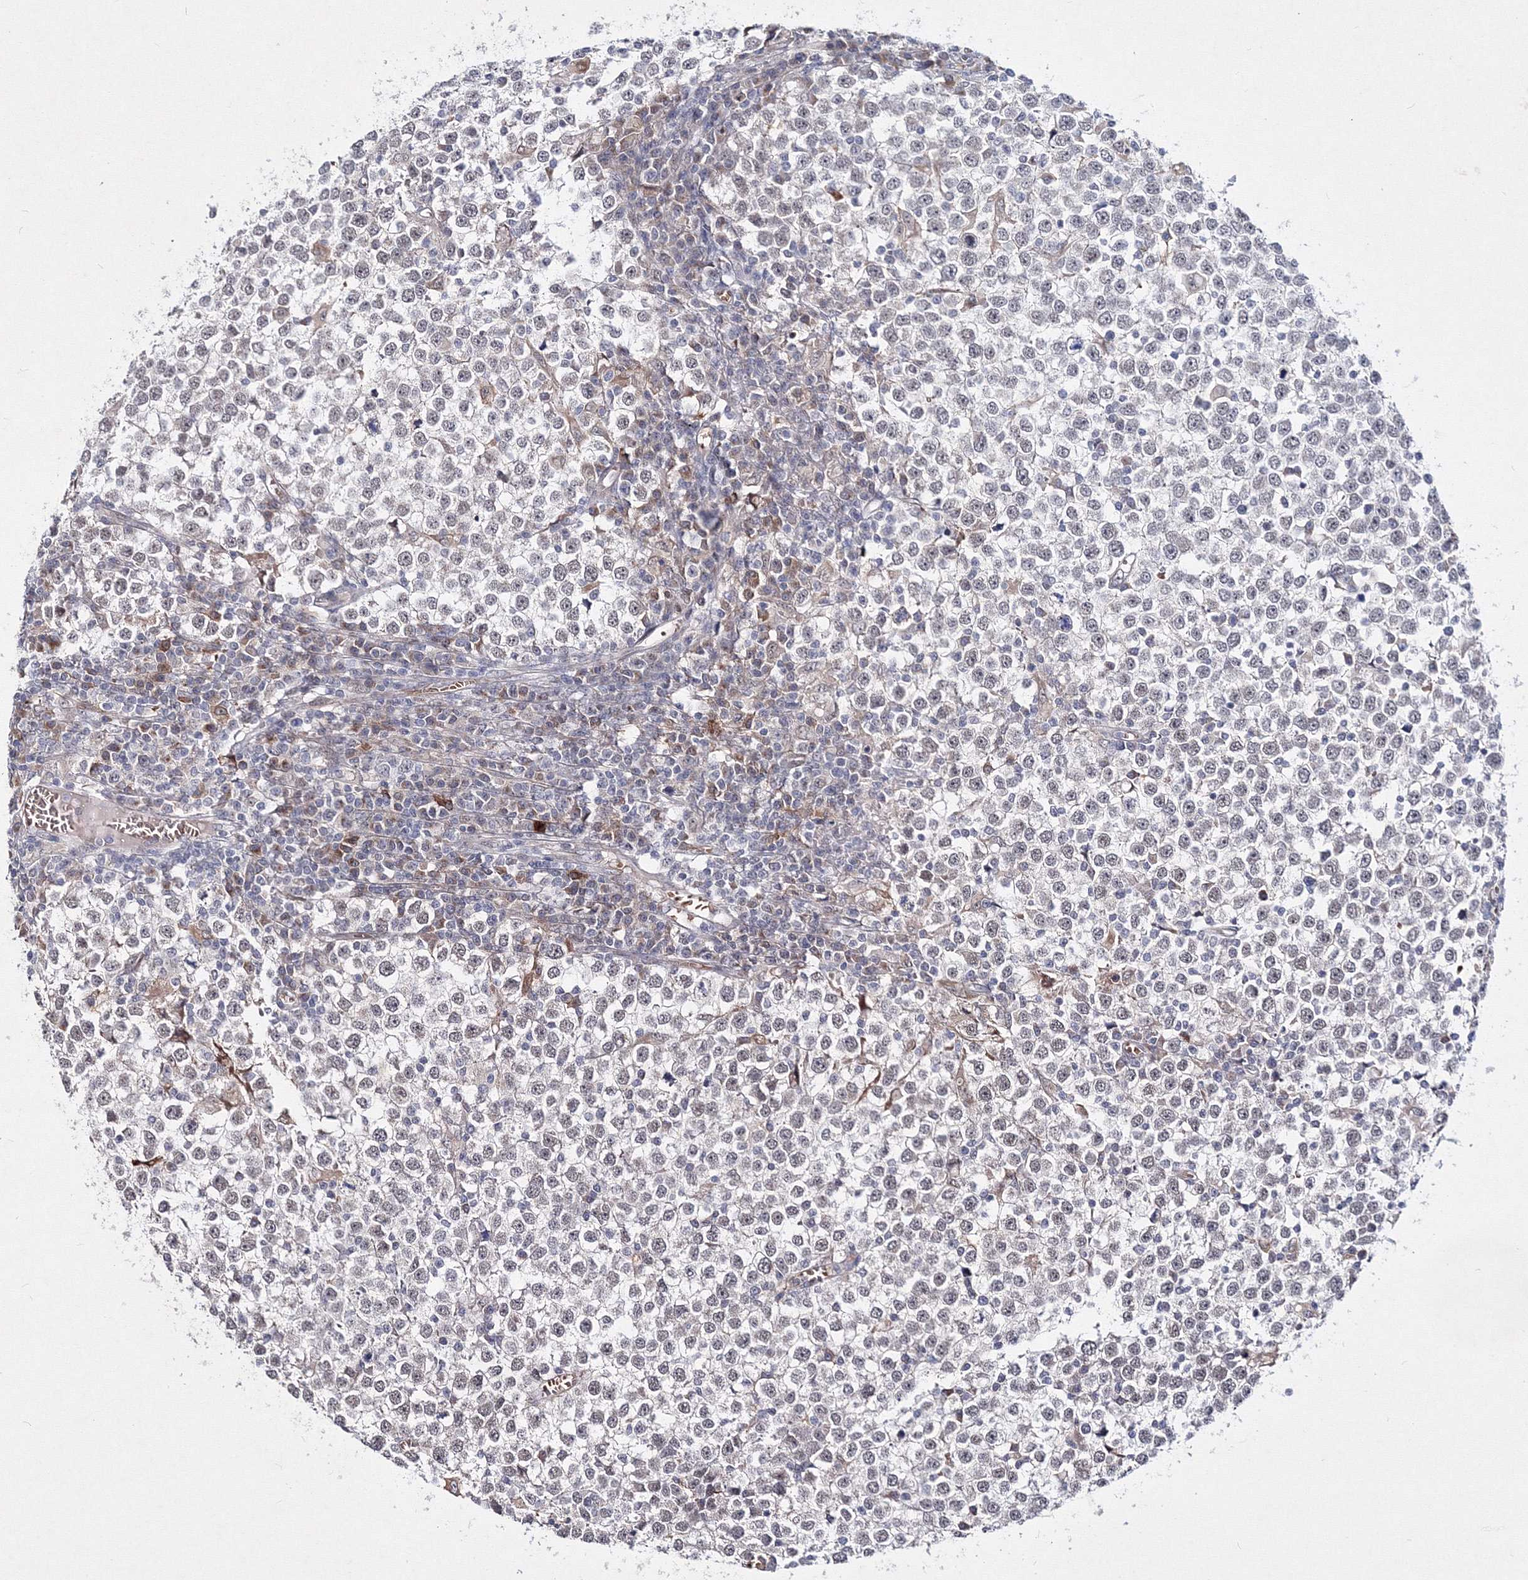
{"staining": {"intensity": "negative", "quantity": "none", "location": "none"}, "tissue": "testis cancer", "cell_type": "Tumor cells", "image_type": "cancer", "snomed": [{"axis": "morphology", "description": "Seminoma, NOS"}, {"axis": "topography", "description": "Testis"}], "caption": "Immunohistochemical staining of testis cancer reveals no significant positivity in tumor cells. The staining was performed using DAB to visualize the protein expression in brown, while the nuclei were stained in blue with hematoxylin (Magnification: 20x).", "gene": "C11orf52", "patient": {"sex": "male", "age": 65}}